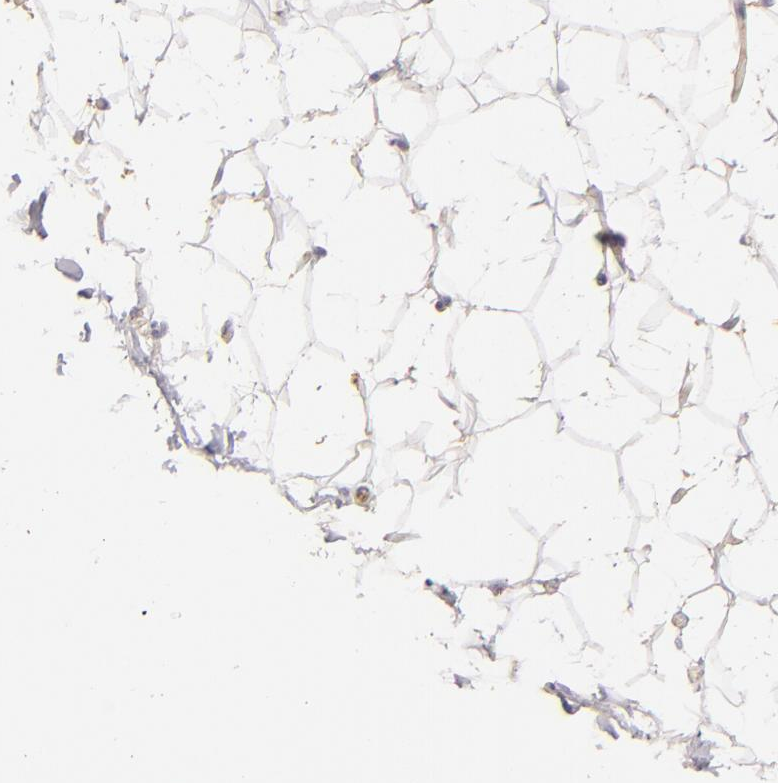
{"staining": {"intensity": "moderate", "quantity": "<25%", "location": "cytoplasmic/membranous"}, "tissue": "adipose tissue", "cell_type": "Adipocytes", "image_type": "normal", "snomed": [{"axis": "morphology", "description": "Normal tissue, NOS"}, {"axis": "topography", "description": "Soft tissue"}], "caption": "High-power microscopy captured an IHC photomicrograph of unremarkable adipose tissue, revealing moderate cytoplasmic/membranous expression in approximately <25% of adipocytes.", "gene": "CFB", "patient": {"sex": "male", "age": 26}}